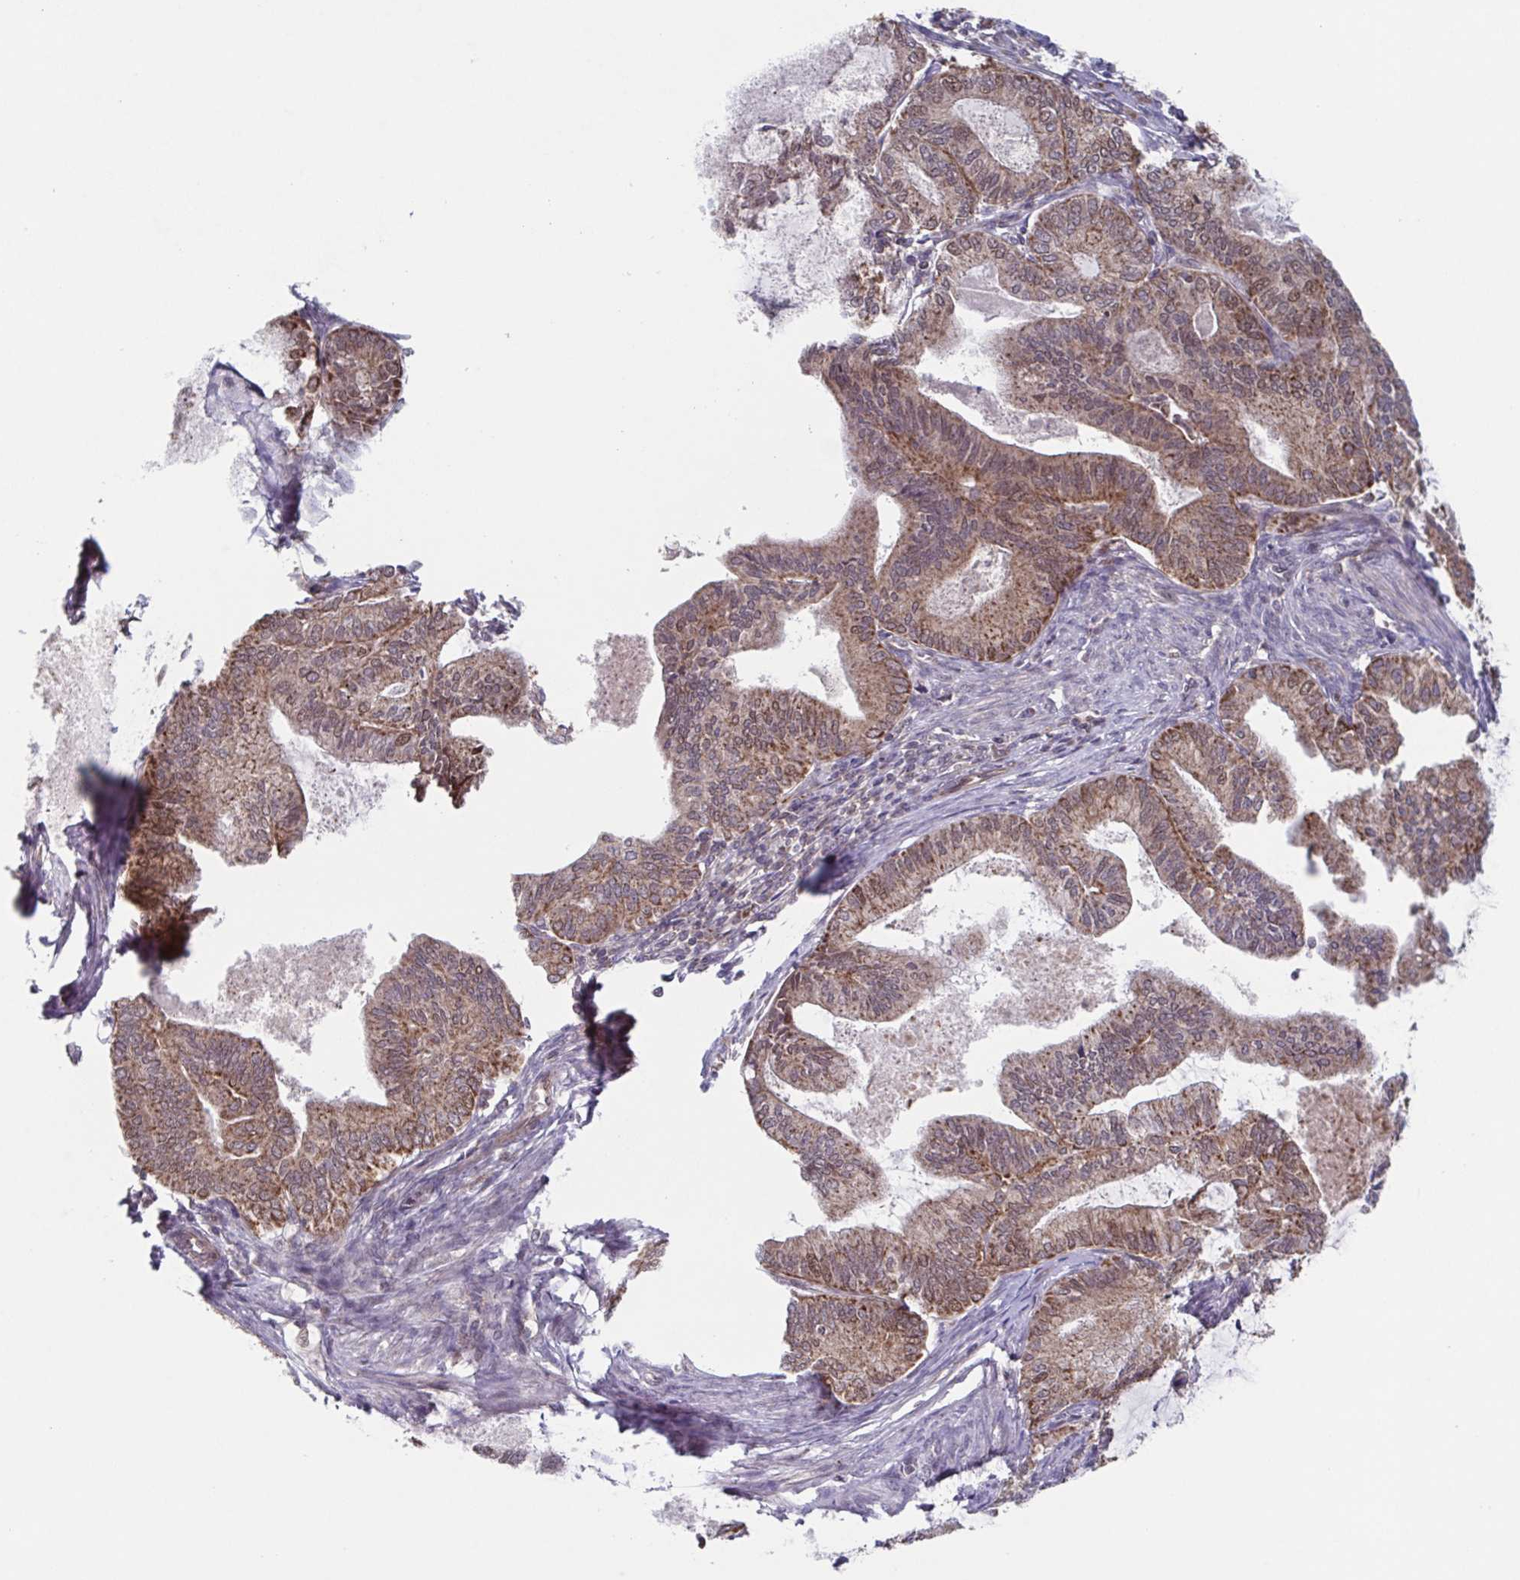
{"staining": {"intensity": "moderate", "quantity": ">75%", "location": "cytoplasmic/membranous"}, "tissue": "endometrial cancer", "cell_type": "Tumor cells", "image_type": "cancer", "snomed": [{"axis": "morphology", "description": "Adenocarcinoma, NOS"}, {"axis": "topography", "description": "Endometrium"}], "caption": "Immunohistochemistry of endometrial cancer shows medium levels of moderate cytoplasmic/membranous staining in approximately >75% of tumor cells. (DAB IHC with brightfield microscopy, high magnification).", "gene": "TTC19", "patient": {"sex": "female", "age": 86}}